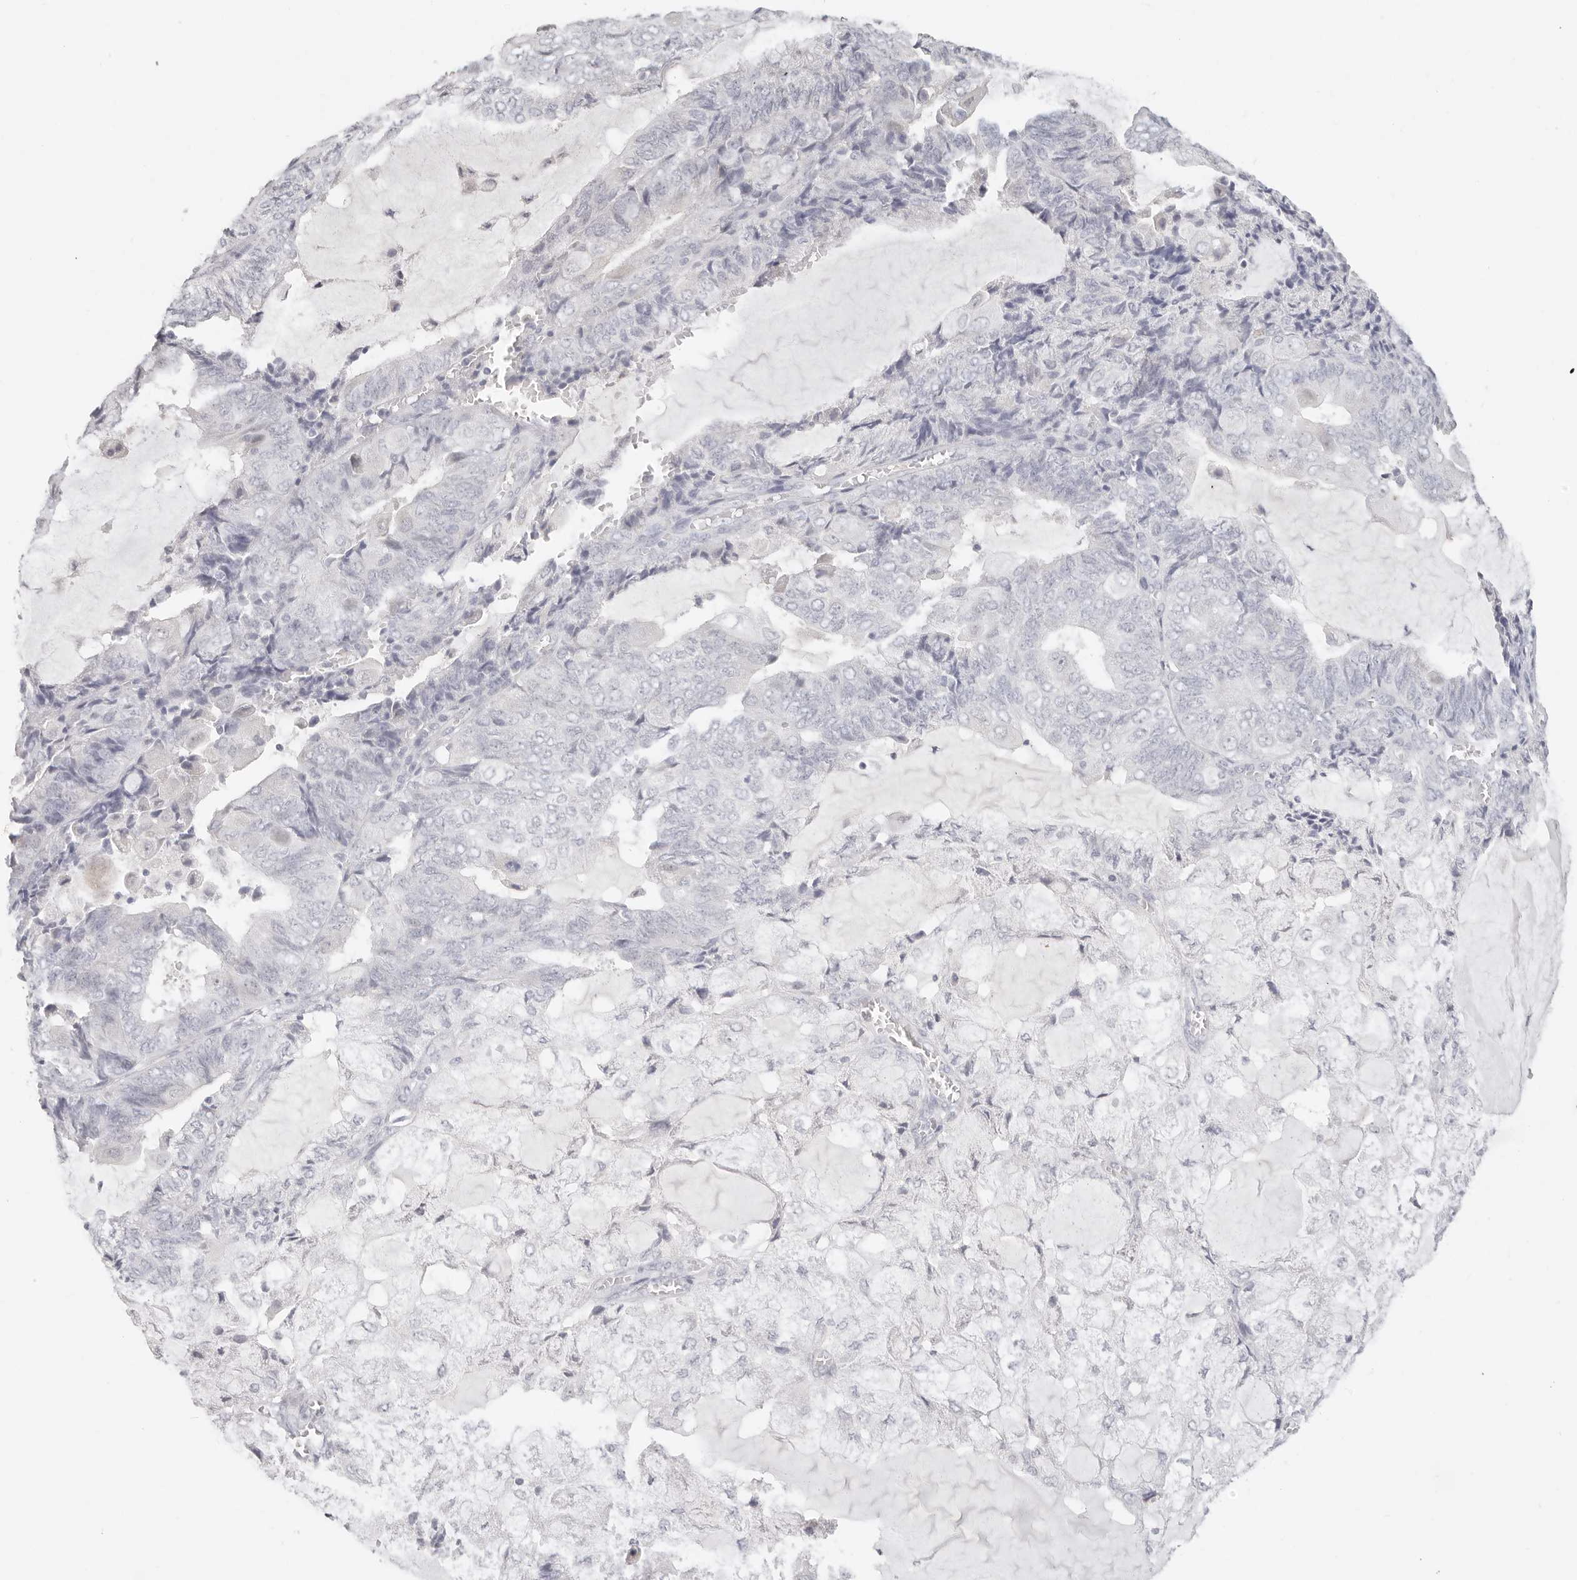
{"staining": {"intensity": "negative", "quantity": "none", "location": "none"}, "tissue": "endometrial cancer", "cell_type": "Tumor cells", "image_type": "cancer", "snomed": [{"axis": "morphology", "description": "Adenocarcinoma, NOS"}, {"axis": "topography", "description": "Endometrium"}], "caption": "Immunohistochemistry (IHC) of human adenocarcinoma (endometrial) exhibits no staining in tumor cells.", "gene": "ASCL1", "patient": {"sex": "female", "age": 81}}